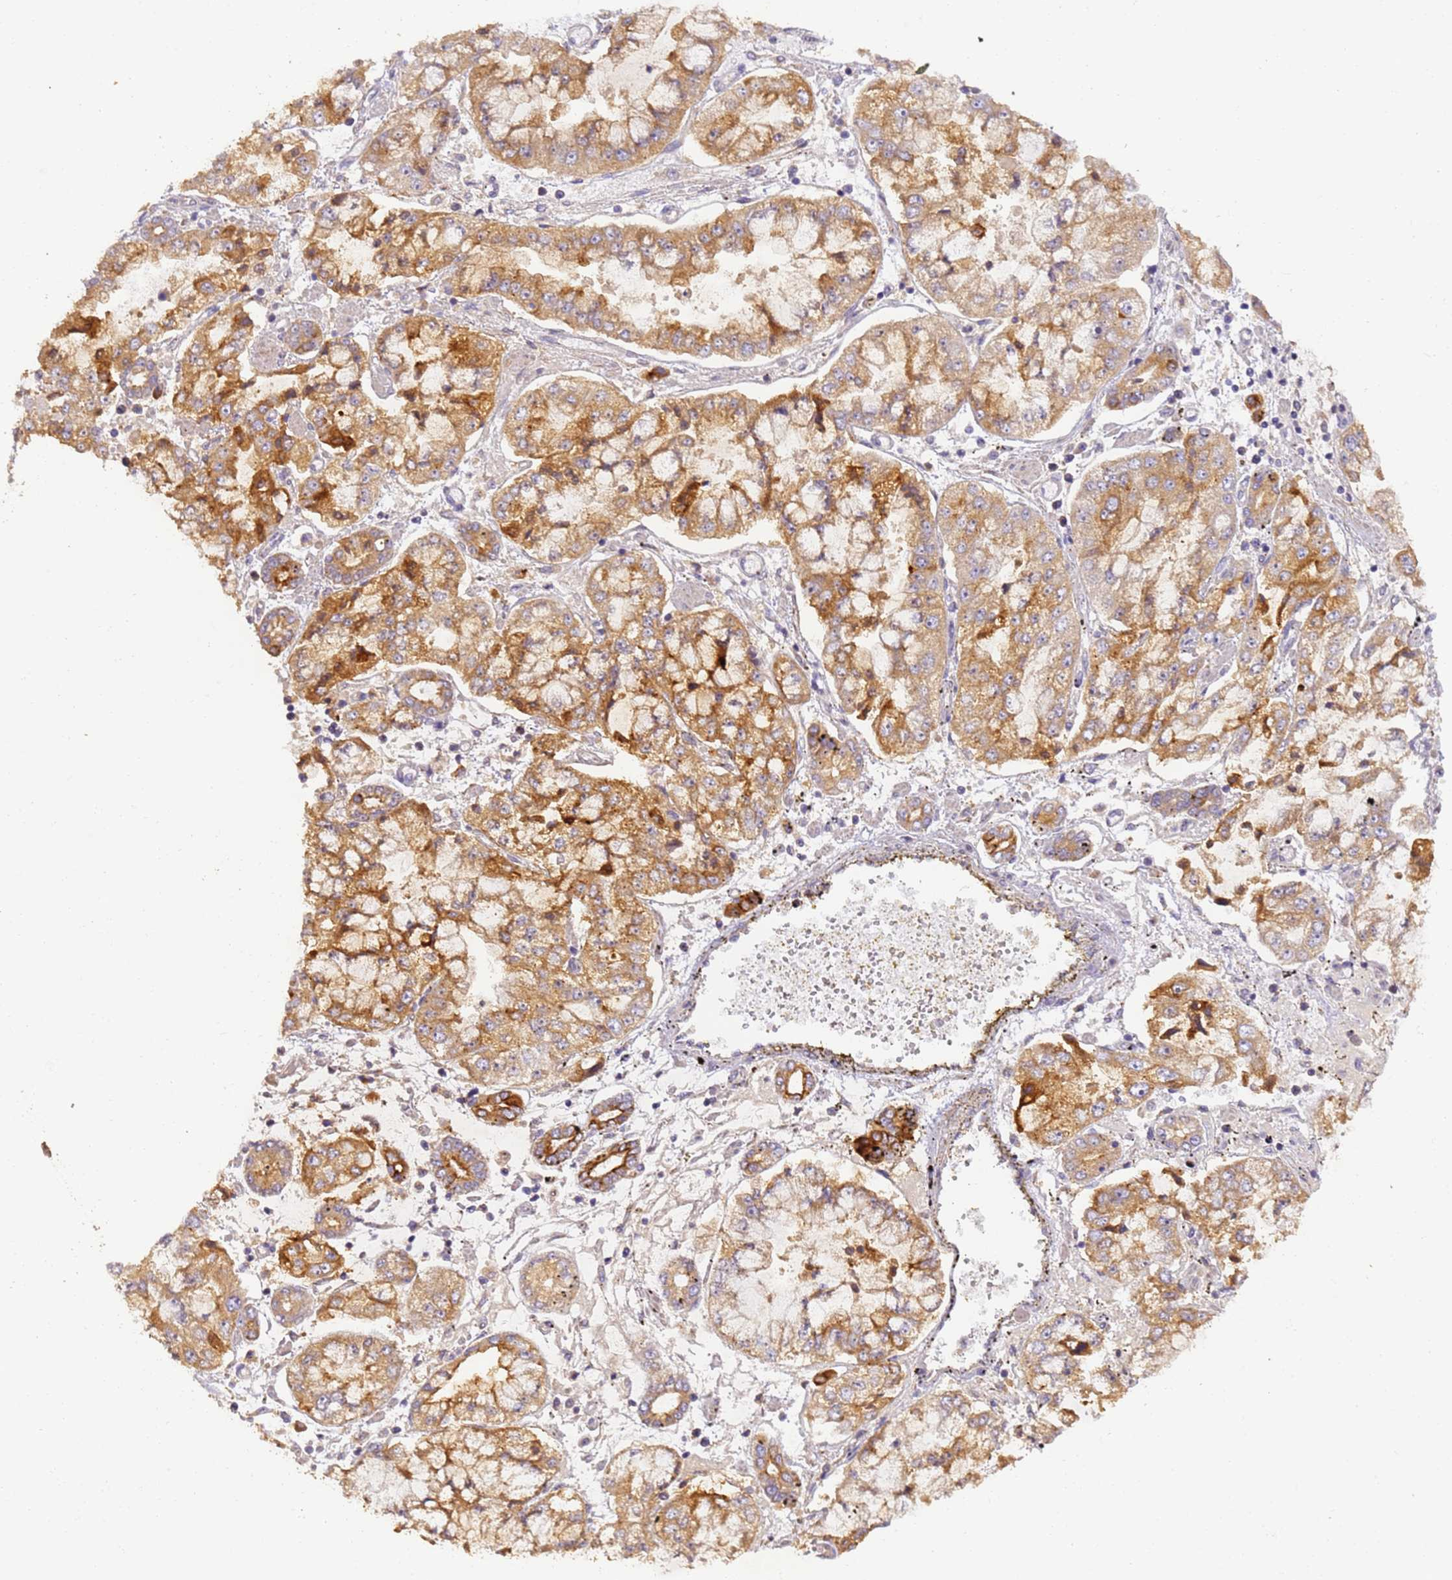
{"staining": {"intensity": "moderate", "quantity": ">75%", "location": "cytoplasmic/membranous"}, "tissue": "stomach cancer", "cell_type": "Tumor cells", "image_type": "cancer", "snomed": [{"axis": "morphology", "description": "Adenocarcinoma, NOS"}, {"axis": "topography", "description": "Stomach"}], "caption": "Immunohistochemistry histopathology image of human stomach adenocarcinoma stained for a protein (brown), which demonstrates medium levels of moderate cytoplasmic/membranous staining in approximately >75% of tumor cells.", "gene": "TIGAR", "patient": {"sex": "male", "age": 76}}